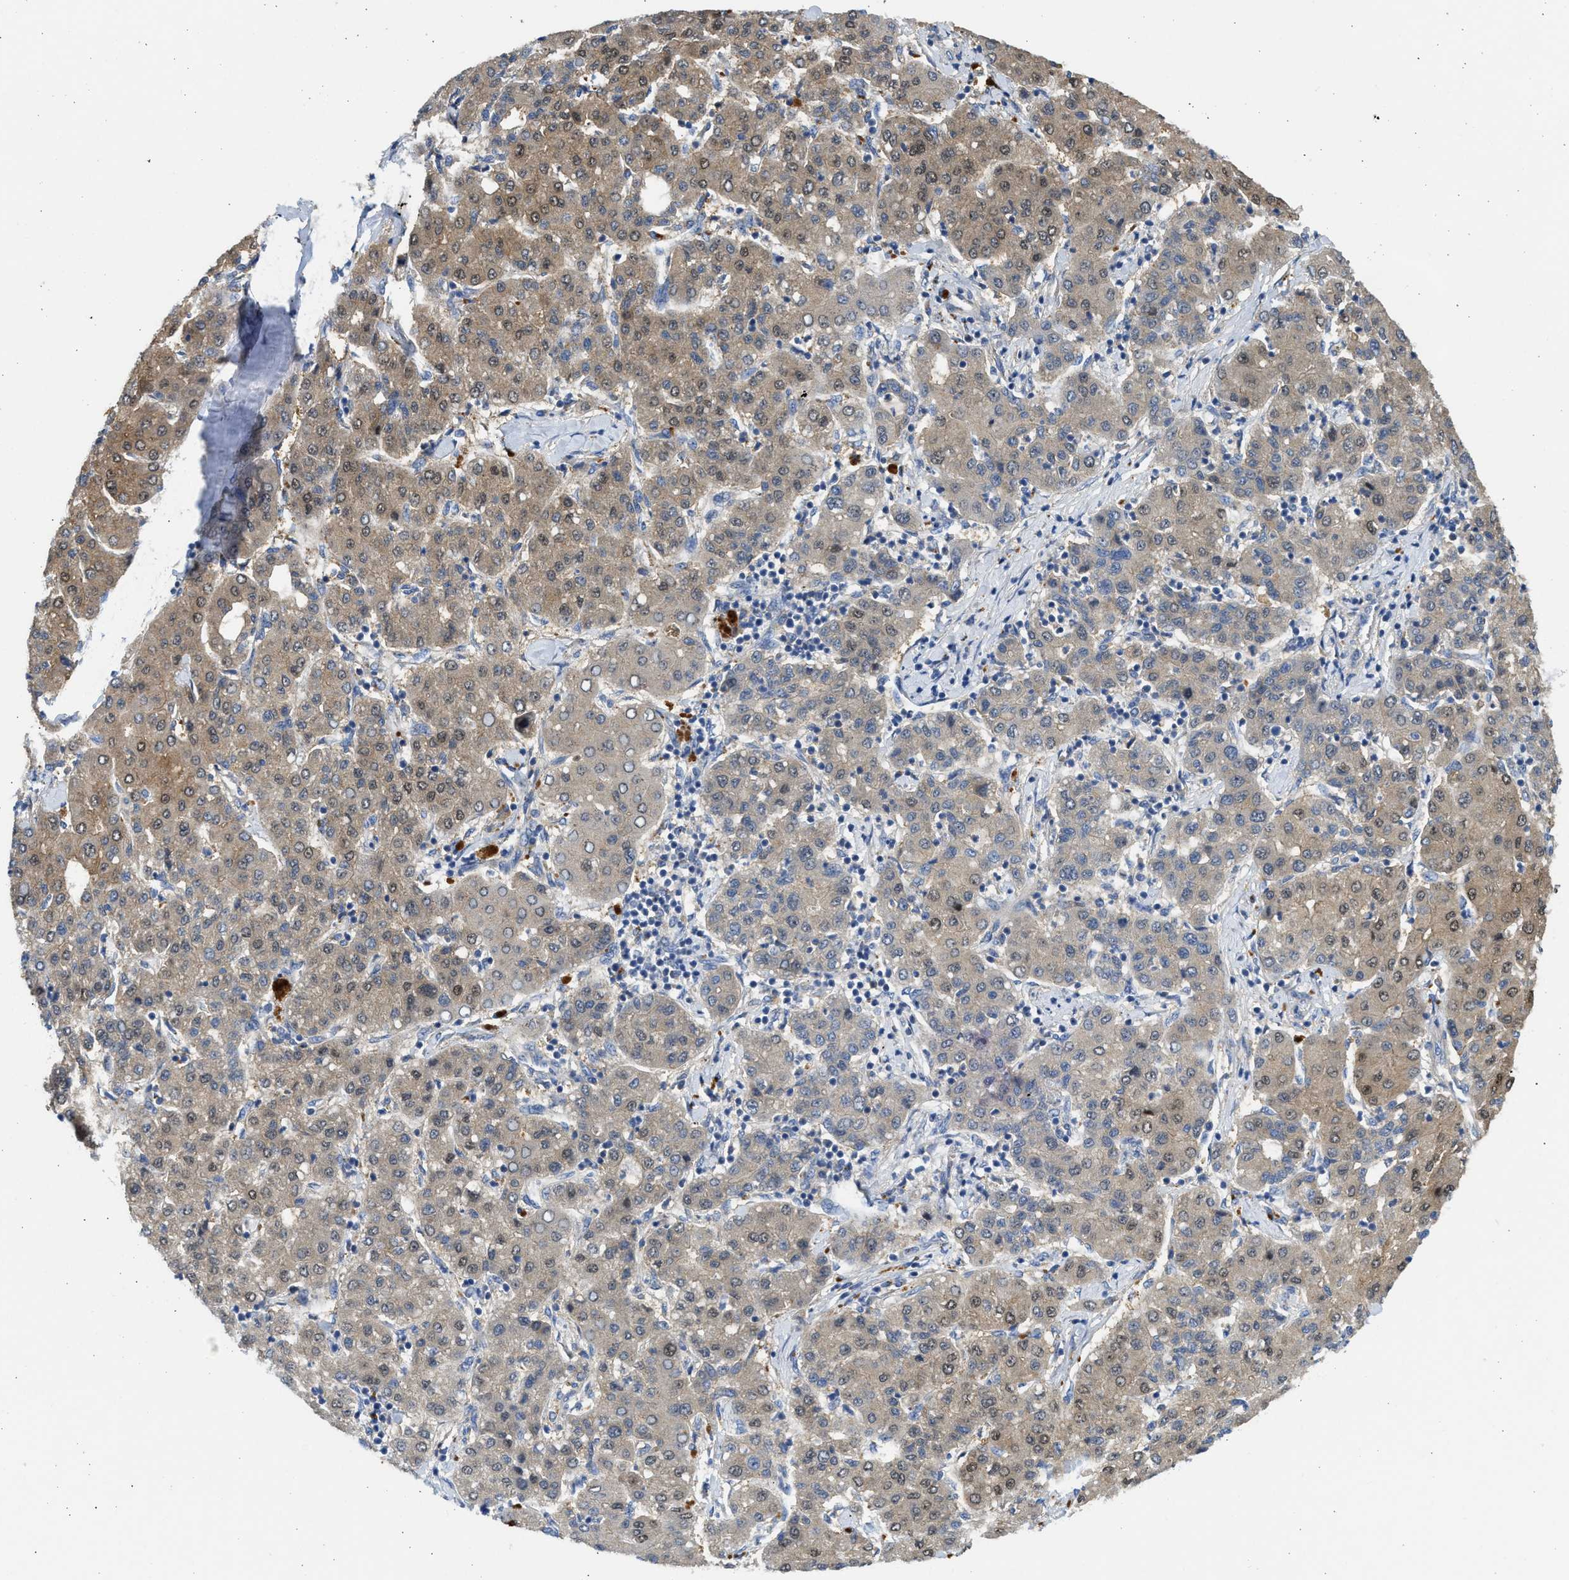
{"staining": {"intensity": "moderate", "quantity": ">75%", "location": "cytoplasmic/membranous,nuclear"}, "tissue": "liver cancer", "cell_type": "Tumor cells", "image_type": "cancer", "snomed": [{"axis": "morphology", "description": "Carcinoma, Hepatocellular, NOS"}, {"axis": "topography", "description": "Liver"}], "caption": "Immunohistochemical staining of liver cancer (hepatocellular carcinoma) exhibits moderate cytoplasmic/membranous and nuclear protein positivity in approximately >75% of tumor cells.", "gene": "CSRNP2", "patient": {"sex": "male", "age": 65}}